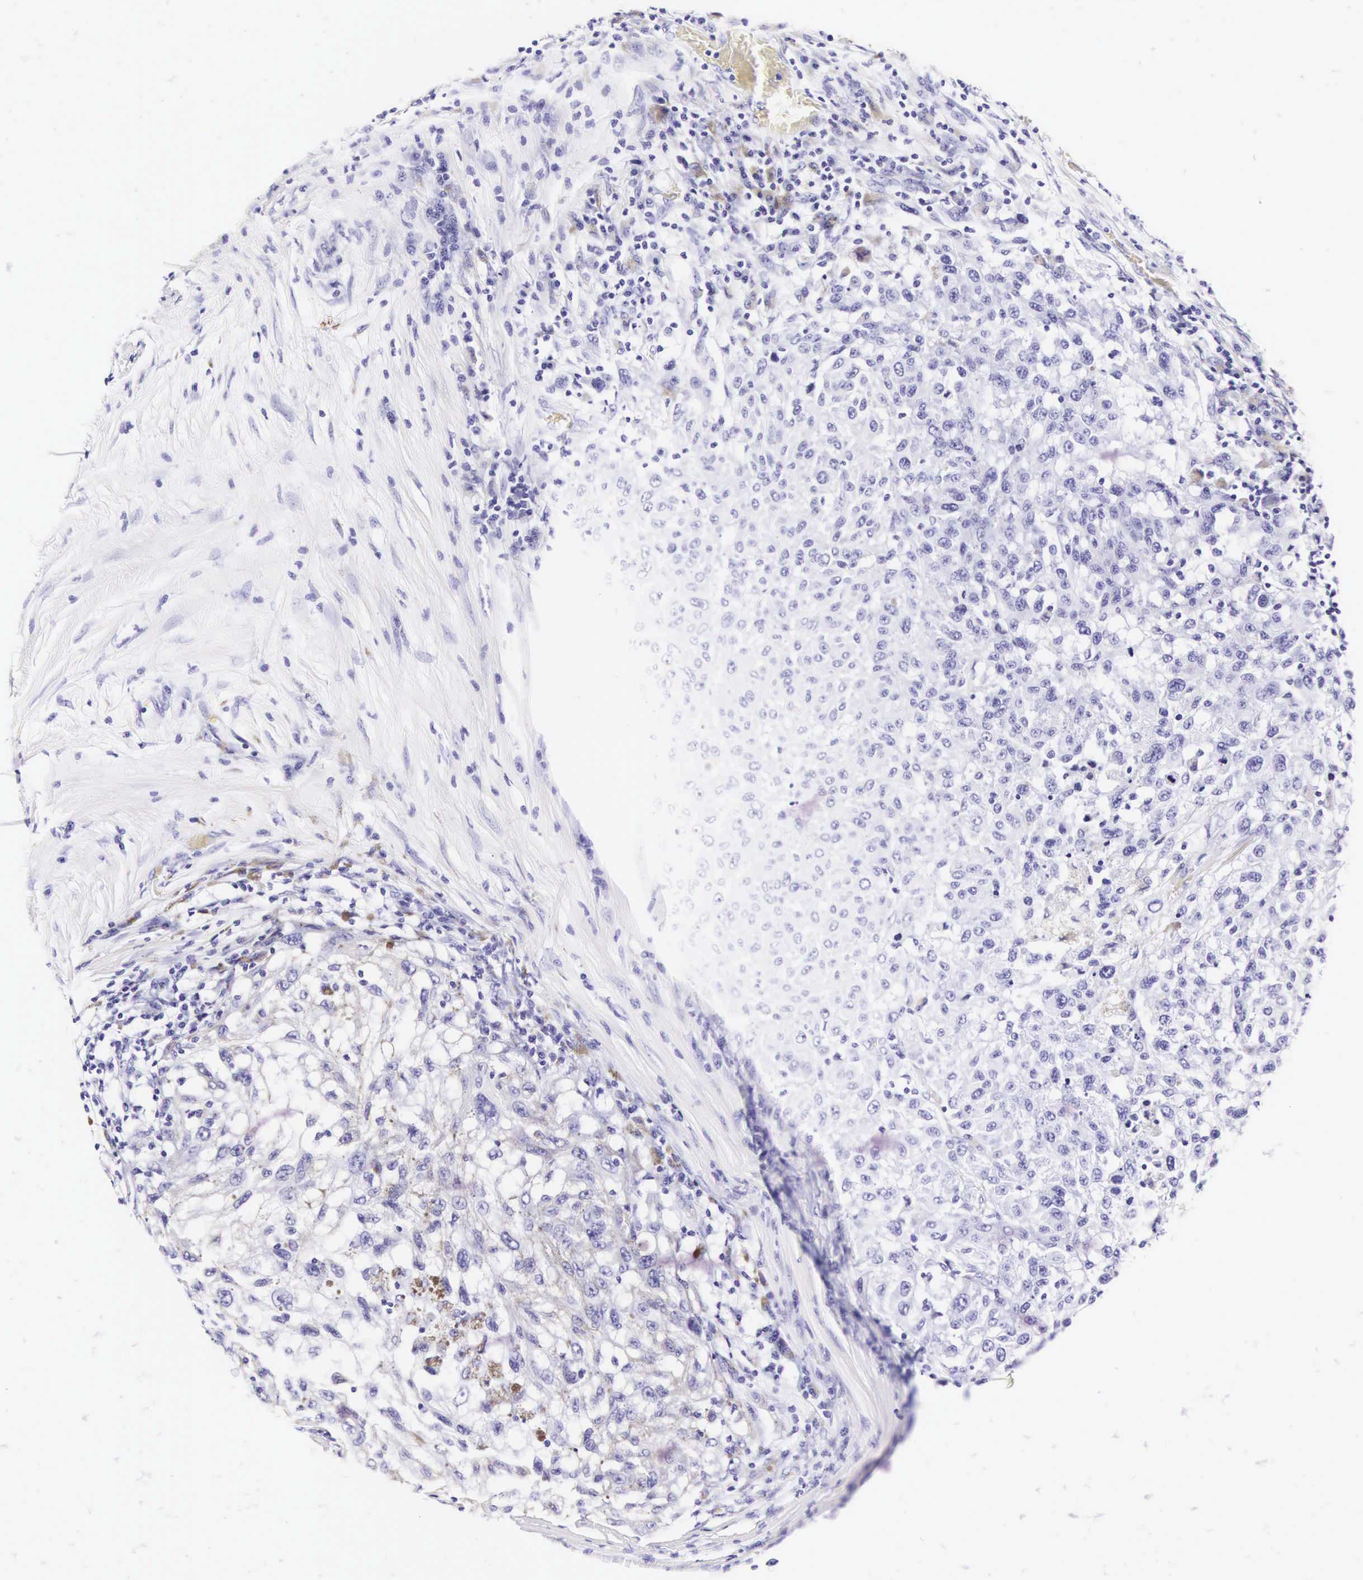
{"staining": {"intensity": "negative", "quantity": "none", "location": "none"}, "tissue": "melanoma", "cell_type": "Tumor cells", "image_type": "cancer", "snomed": [{"axis": "morphology", "description": "Malignant melanoma, NOS"}, {"axis": "topography", "description": "Skin"}], "caption": "Tumor cells show no significant protein expression in malignant melanoma.", "gene": "KRT18", "patient": {"sex": "female", "age": 77}}